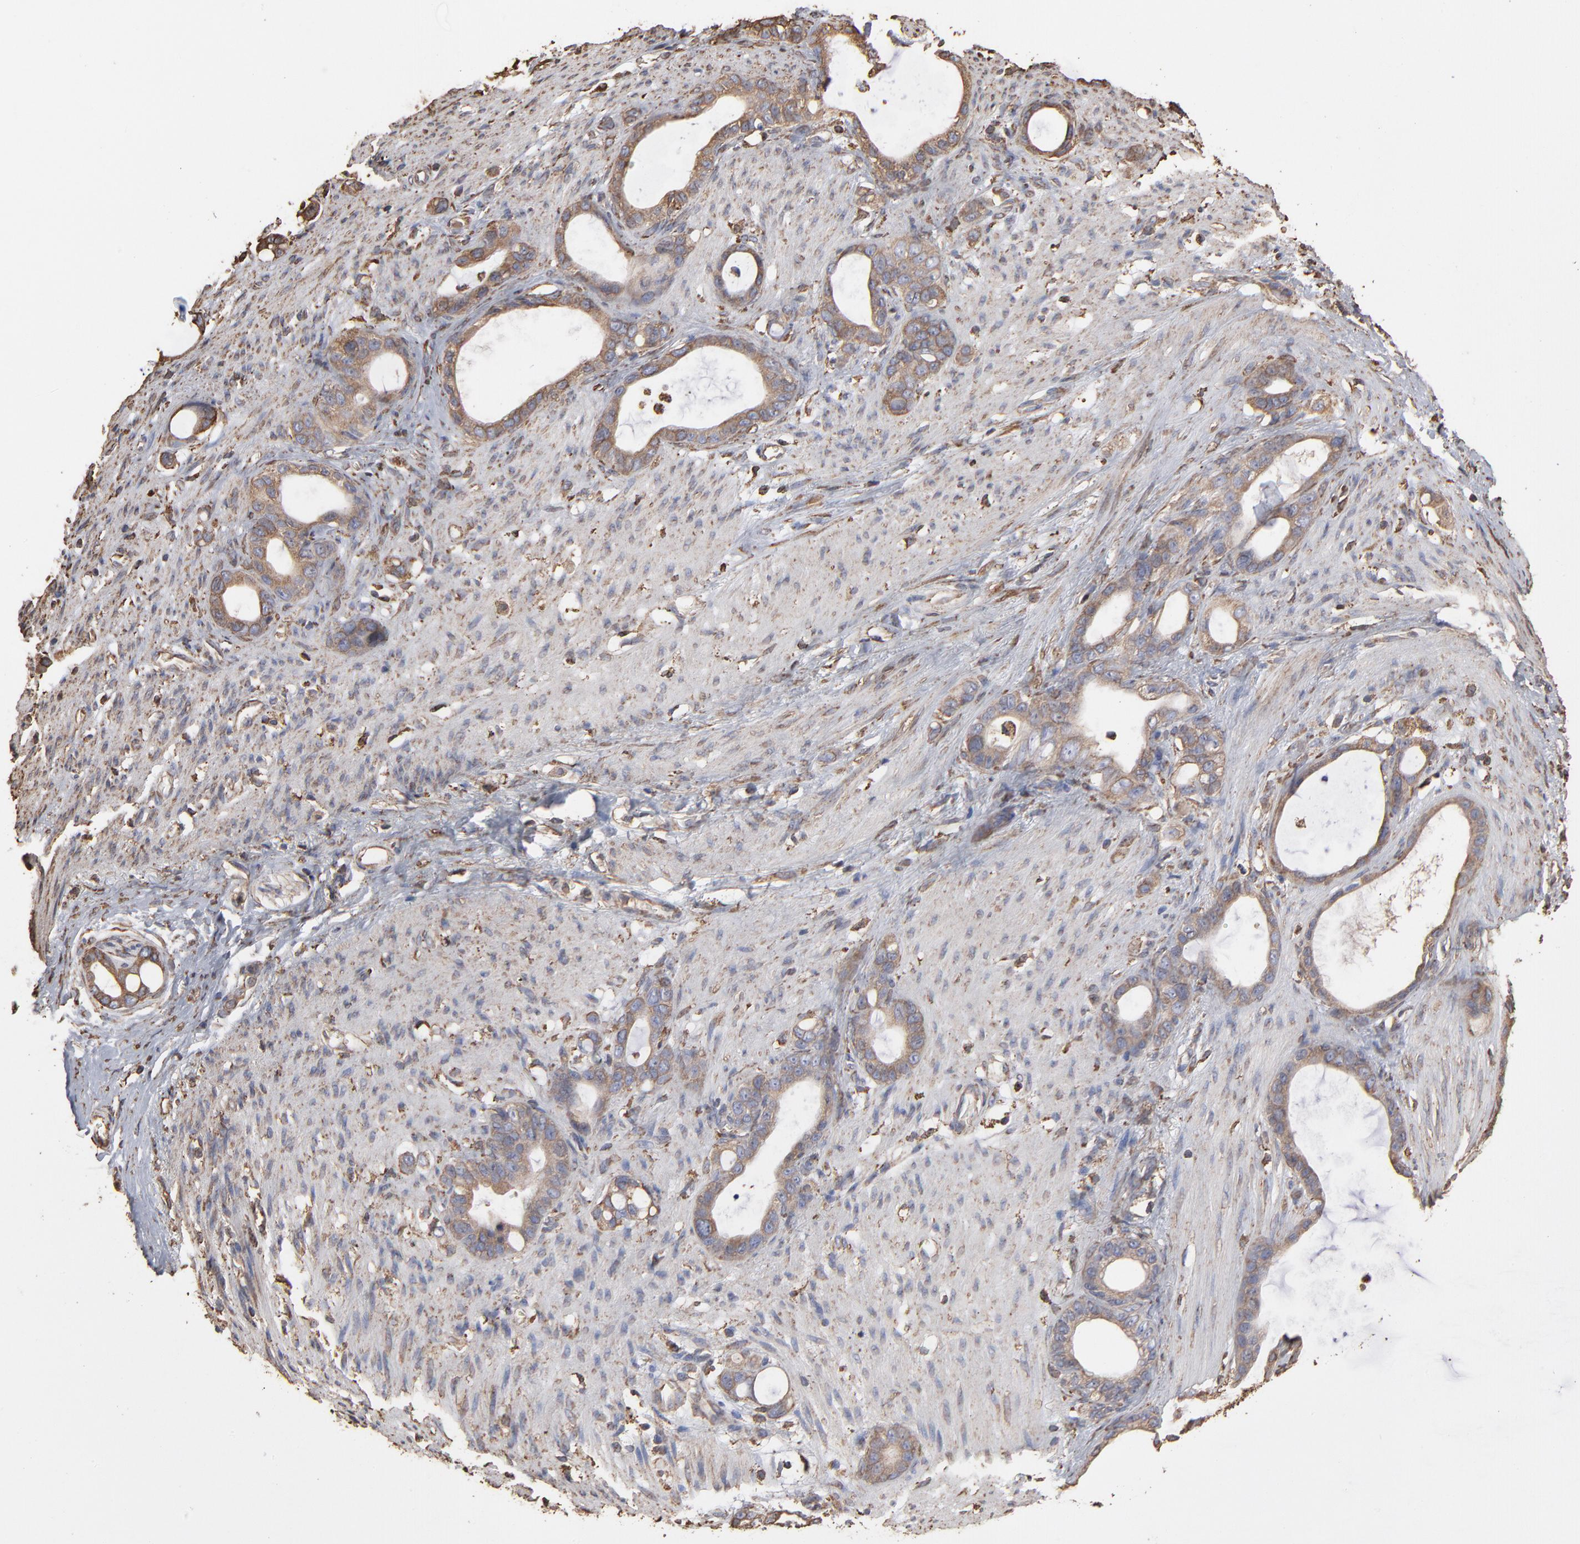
{"staining": {"intensity": "weak", "quantity": ">75%", "location": "cytoplasmic/membranous"}, "tissue": "stomach cancer", "cell_type": "Tumor cells", "image_type": "cancer", "snomed": [{"axis": "morphology", "description": "Adenocarcinoma, NOS"}, {"axis": "topography", "description": "Stomach"}], "caption": "Human stomach adenocarcinoma stained for a protein (brown) shows weak cytoplasmic/membranous positive positivity in approximately >75% of tumor cells.", "gene": "PDIA3", "patient": {"sex": "female", "age": 75}}